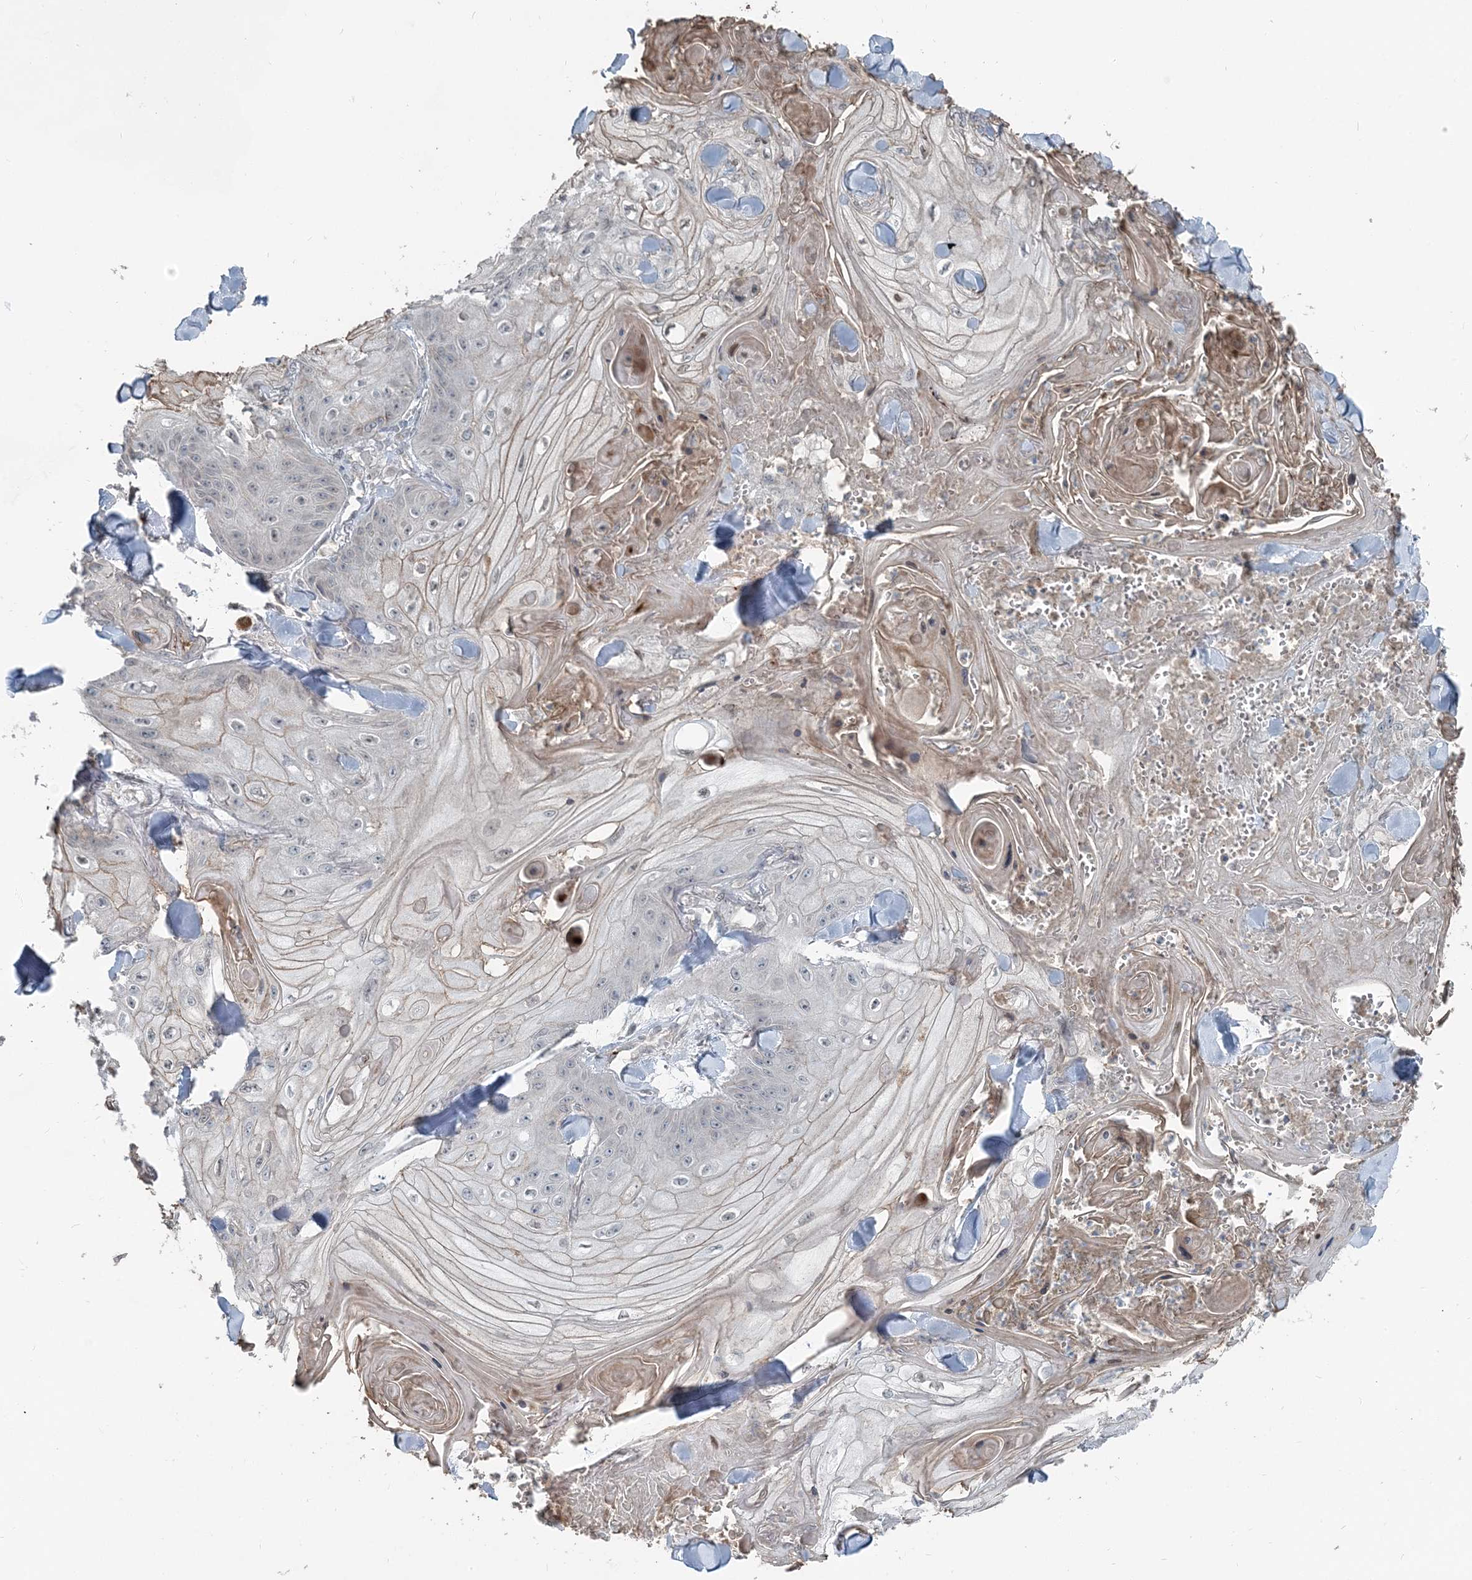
{"staining": {"intensity": "negative", "quantity": "none", "location": "none"}, "tissue": "skin cancer", "cell_type": "Tumor cells", "image_type": "cancer", "snomed": [{"axis": "morphology", "description": "Squamous cell carcinoma, NOS"}, {"axis": "topography", "description": "Skin"}], "caption": "Skin cancer (squamous cell carcinoma) was stained to show a protein in brown. There is no significant expression in tumor cells. (DAB IHC with hematoxylin counter stain).", "gene": "FBXL17", "patient": {"sex": "male", "age": 74}}